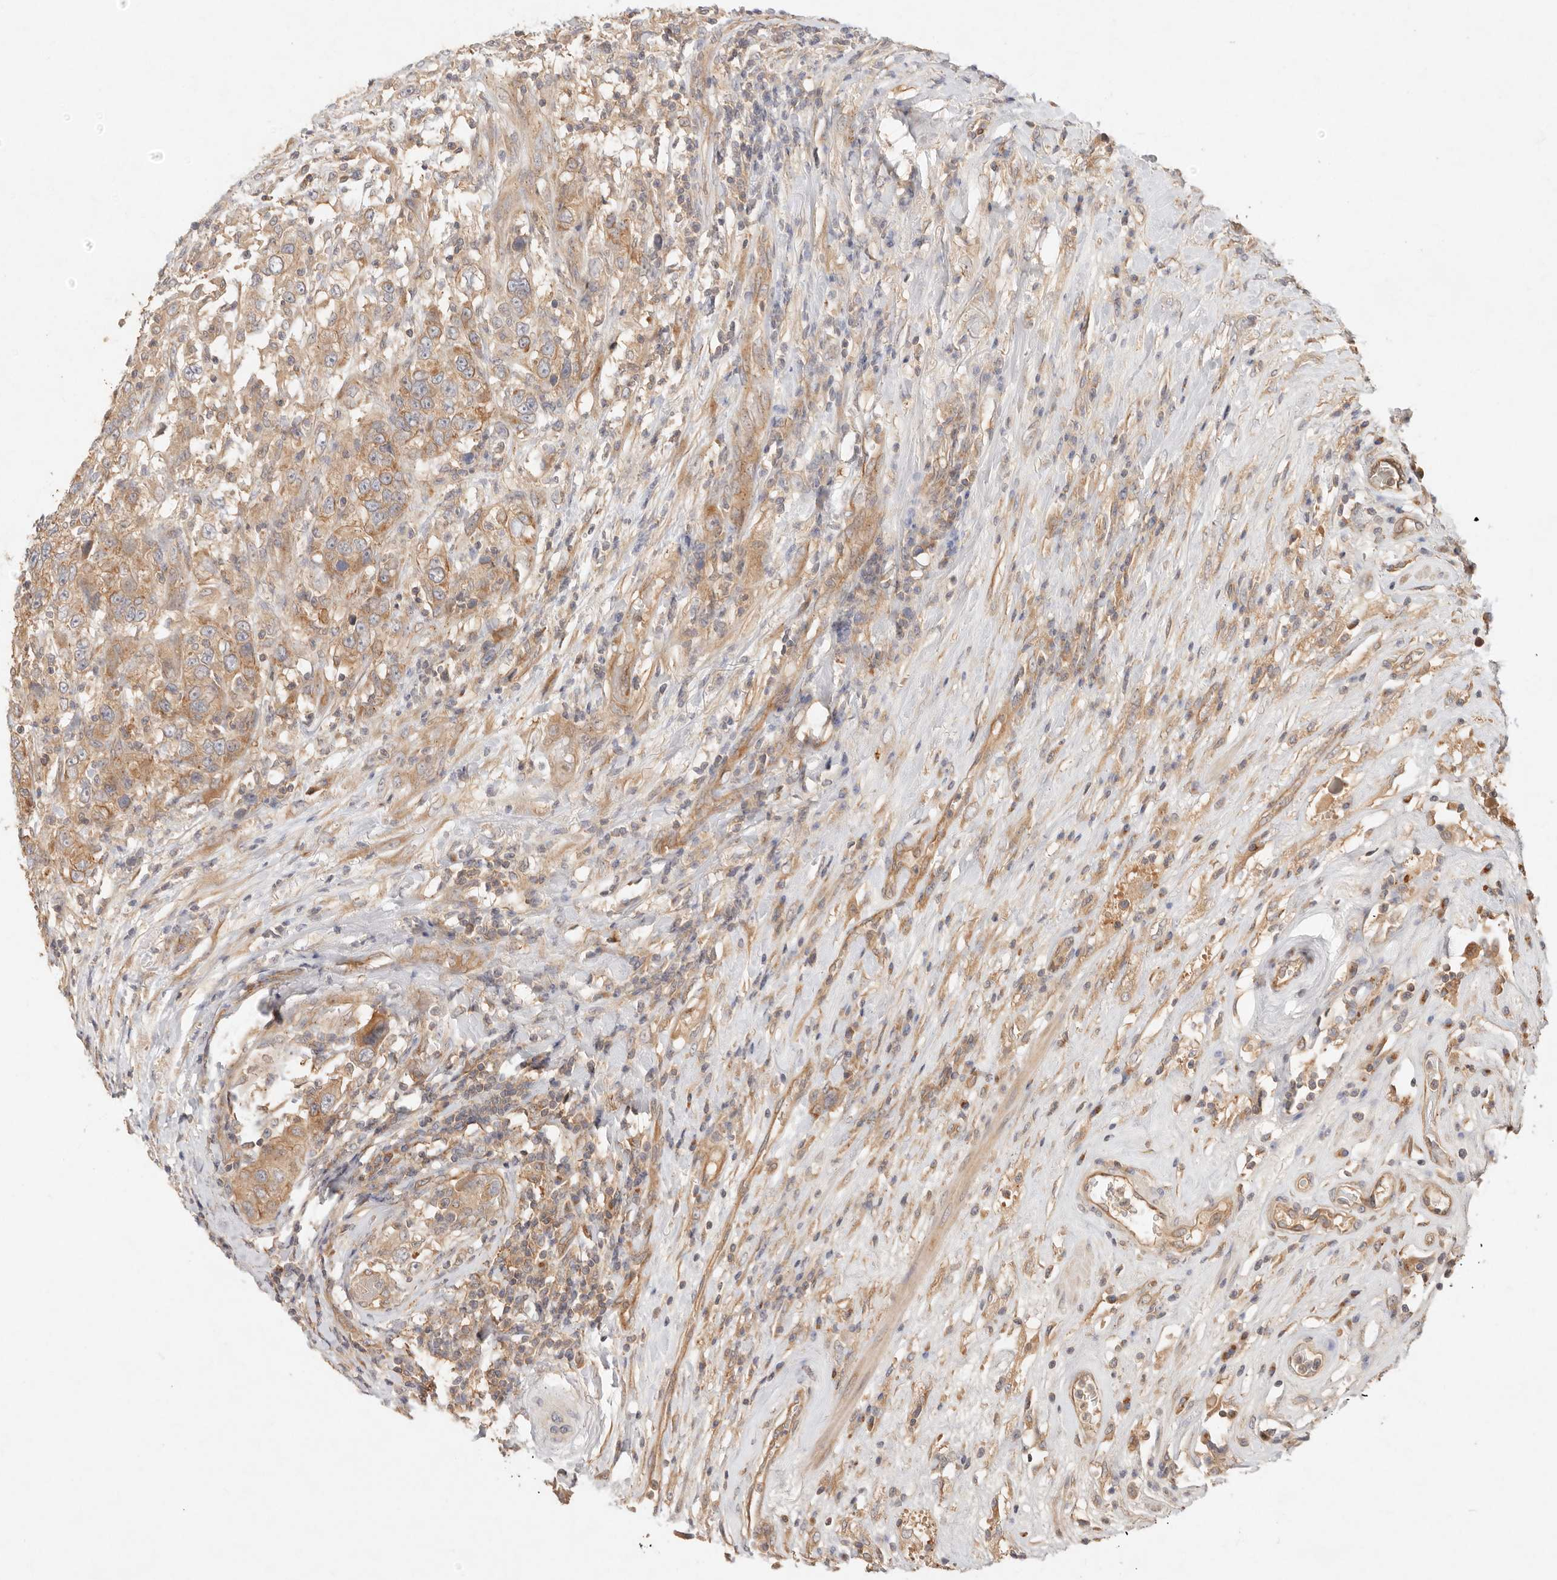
{"staining": {"intensity": "moderate", "quantity": ">75%", "location": "cytoplasmic/membranous"}, "tissue": "urothelial cancer", "cell_type": "Tumor cells", "image_type": "cancer", "snomed": [{"axis": "morphology", "description": "Urothelial carcinoma, High grade"}, {"axis": "topography", "description": "Urinary bladder"}], "caption": "A brown stain labels moderate cytoplasmic/membranous staining of a protein in human urothelial cancer tumor cells. (Brightfield microscopy of DAB IHC at high magnification).", "gene": "HECTD3", "patient": {"sex": "female", "age": 80}}